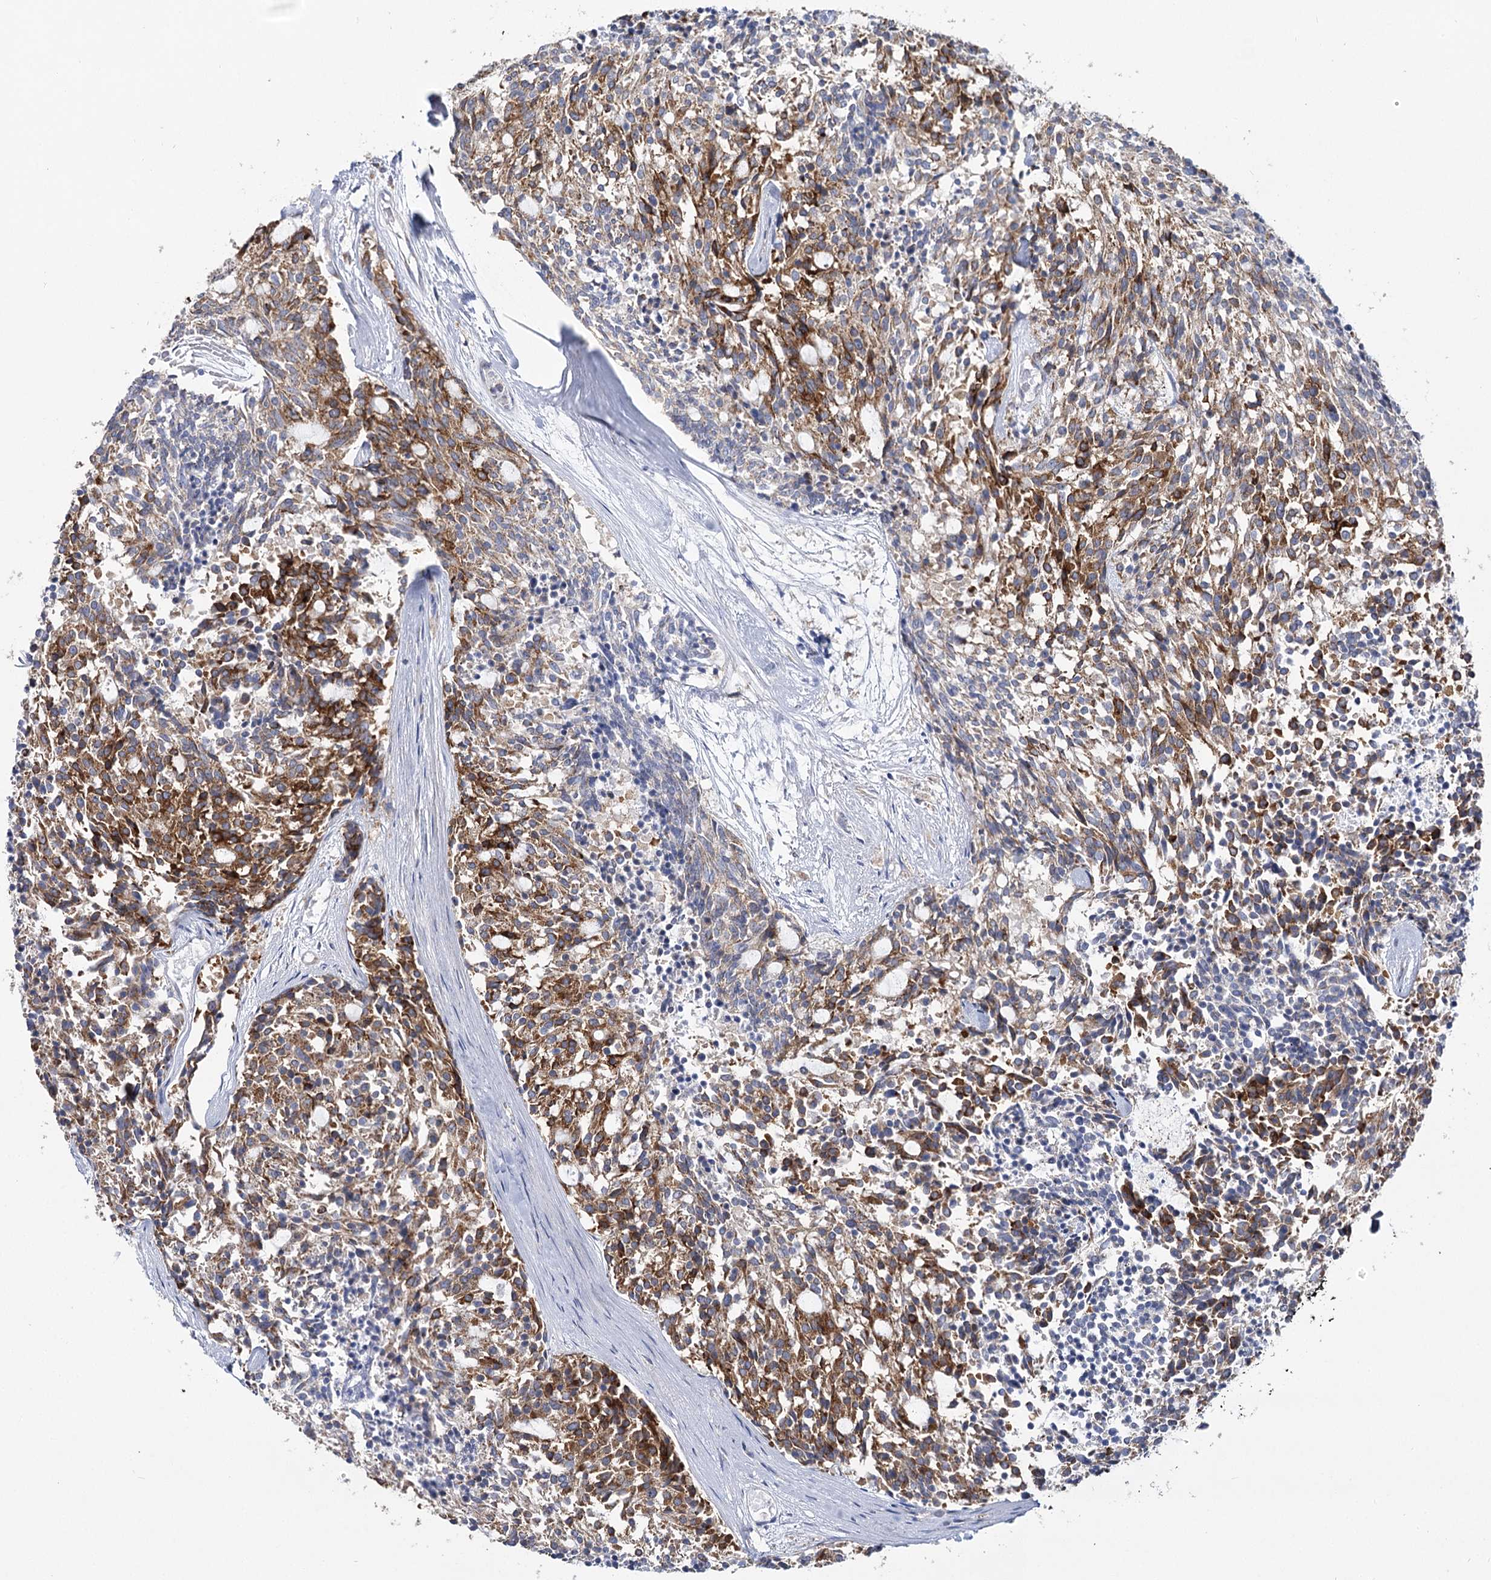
{"staining": {"intensity": "moderate", "quantity": ">75%", "location": "cytoplasmic/membranous"}, "tissue": "carcinoid", "cell_type": "Tumor cells", "image_type": "cancer", "snomed": [{"axis": "morphology", "description": "Carcinoid, malignant, NOS"}, {"axis": "topography", "description": "Pancreas"}], "caption": "Malignant carcinoid tissue displays moderate cytoplasmic/membranous expression in about >75% of tumor cells, visualized by immunohistochemistry.", "gene": "THUMPD3", "patient": {"sex": "female", "age": 54}}